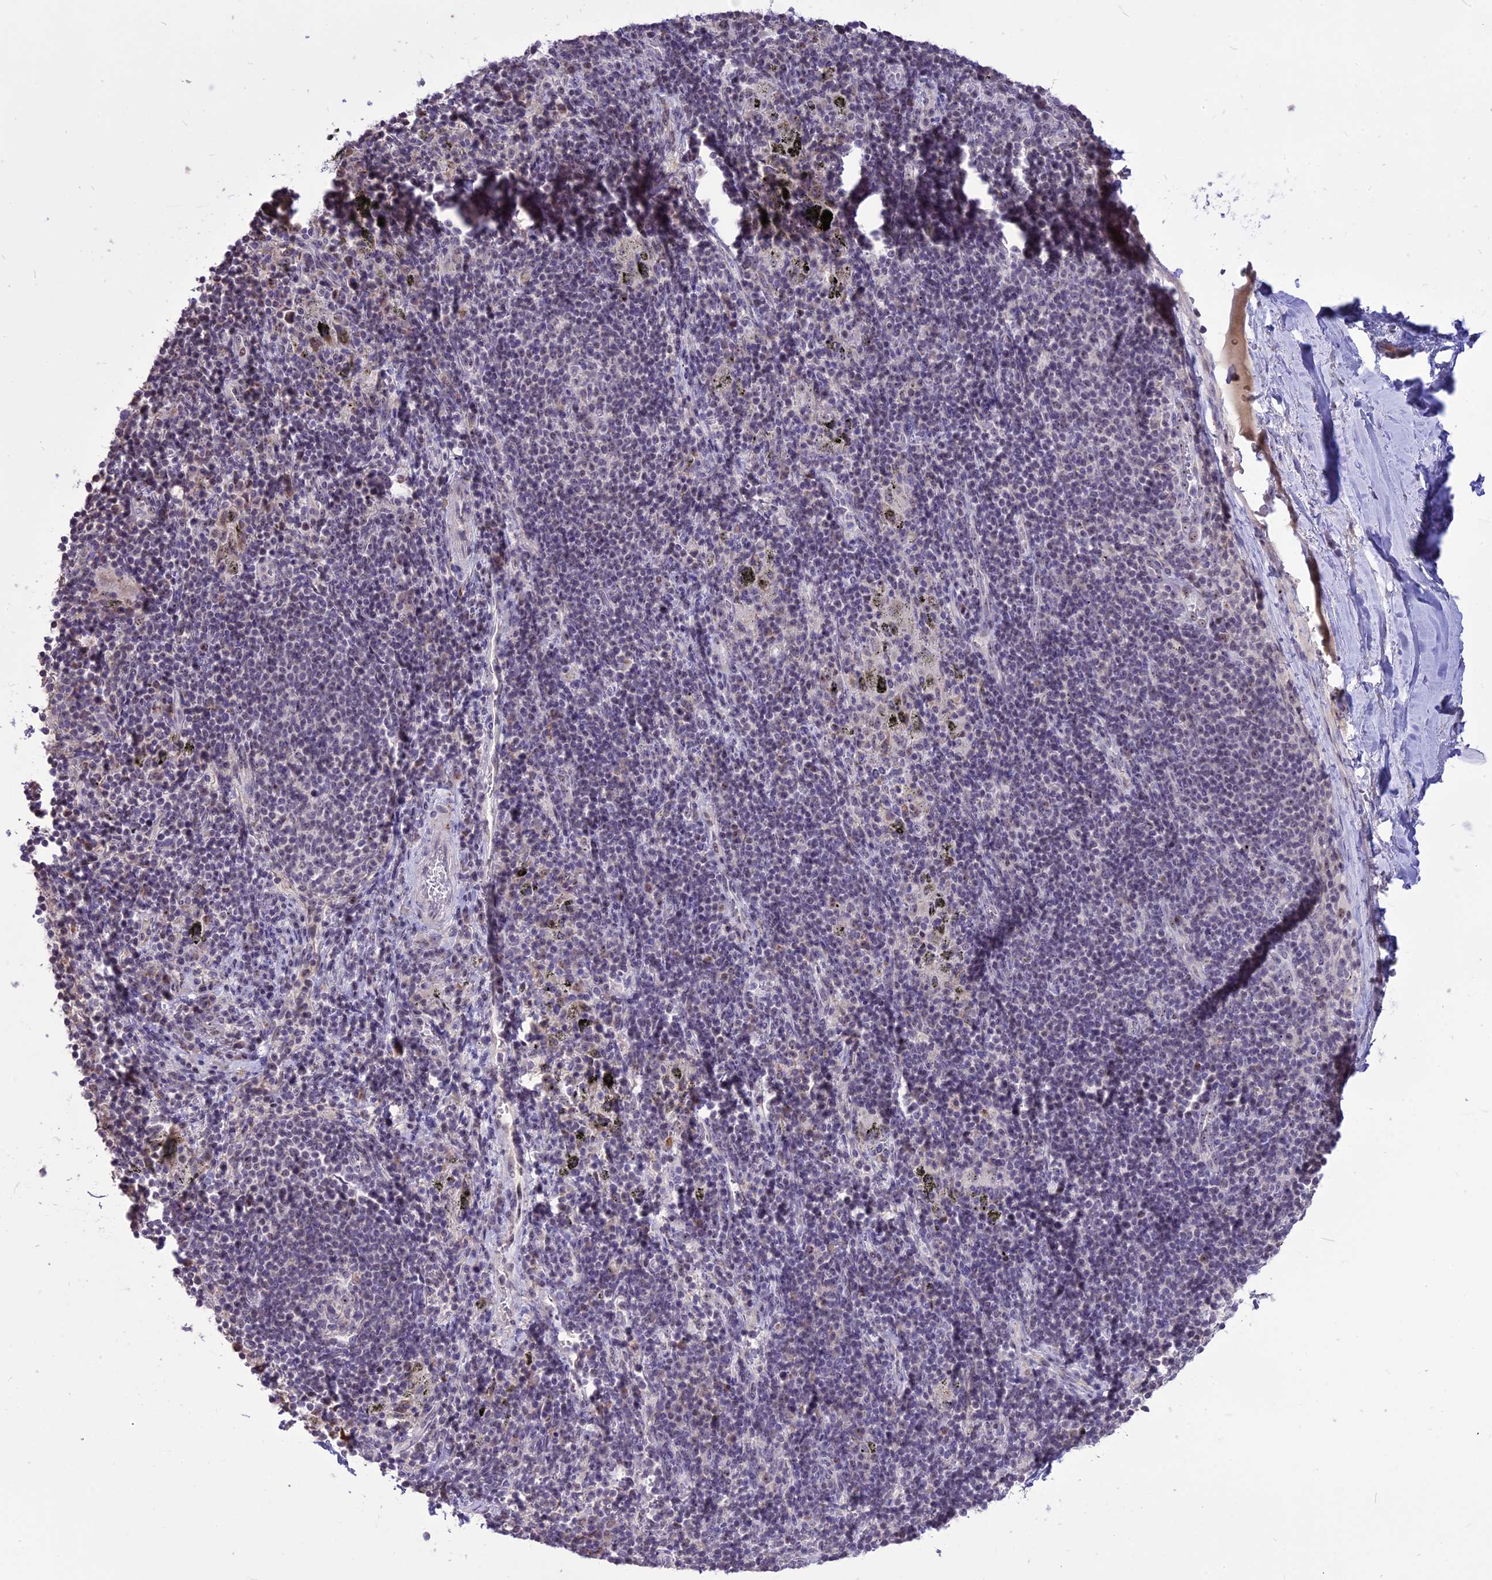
{"staining": {"intensity": "negative", "quantity": "none", "location": "none"}, "tissue": "adipose tissue", "cell_type": "Adipocytes", "image_type": "normal", "snomed": [{"axis": "morphology", "description": "Normal tissue, NOS"}, {"axis": "topography", "description": "Lymph node"}, {"axis": "topography", "description": "Cartilage tissue"}, {"axis": "topography", "description": "Bronchus"}], "caption": "Benign adipose tissue was stained to show a protein in brown. There is no significant positivity in adipocytes.", "gene": "CMSS1", "patient": {"sex": "male", "age": 63}}